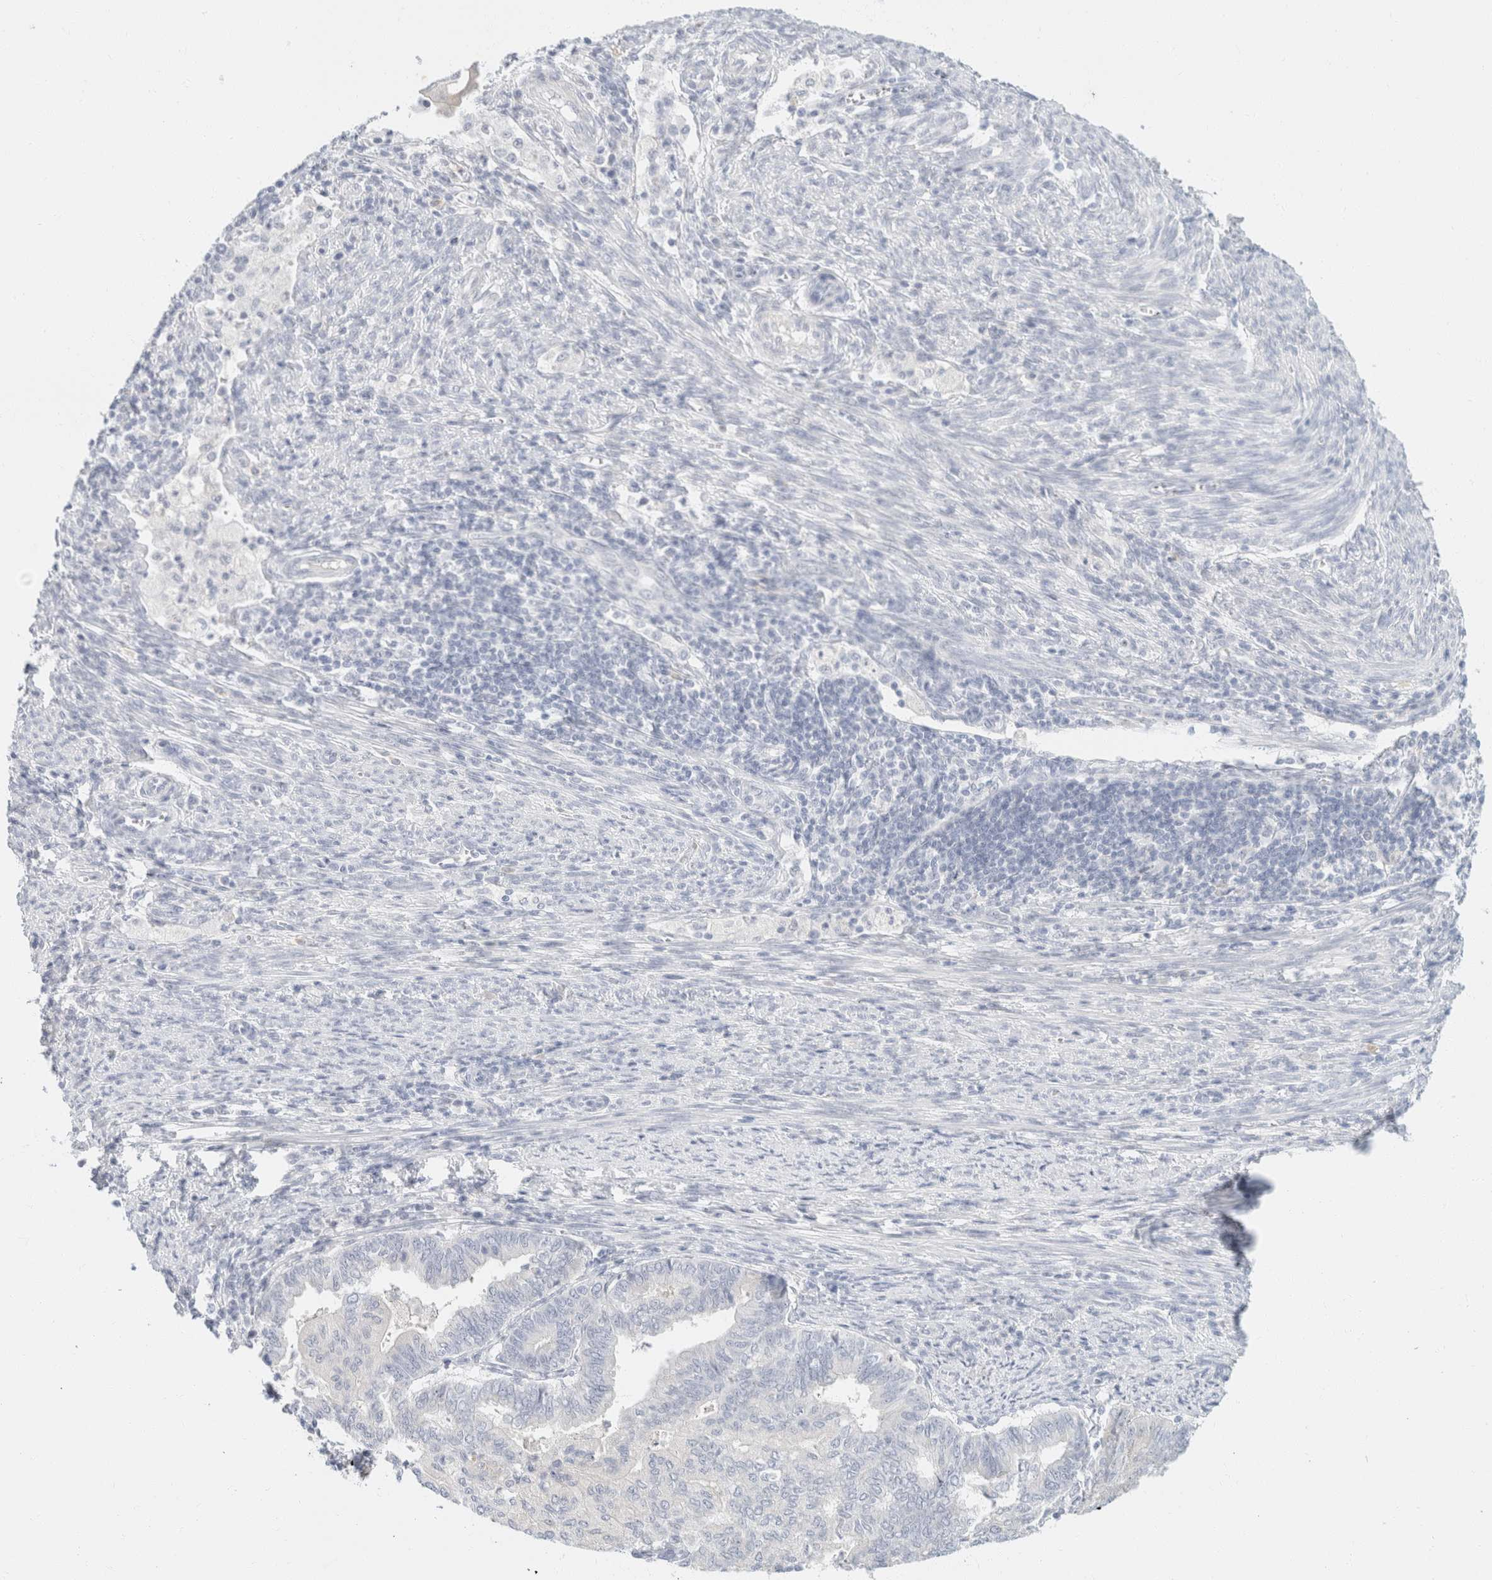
{"staining": {"intensity": "negative", "quantity": "none", "location": "none"}, "tissue": "endometrial cancer", "cell_type": "Tumor cells", "image_type": "cancer", "snomed": [{"axis": "morphology", "description": "Polyp, NOS"}, {"axis": "morphology", "description": "Adenocarcinoma, NOS"}, {"axis": "morphology", "description": "Adenoma, NOS"}, {"axis": "topography", "description": "Endometrium"}], "caption": "Micrograph shows no protein positivity in tumor cells of endometrial cancer tissue.", "gene": "KRT20", "patient": {"sex": "female", "age": 79}}